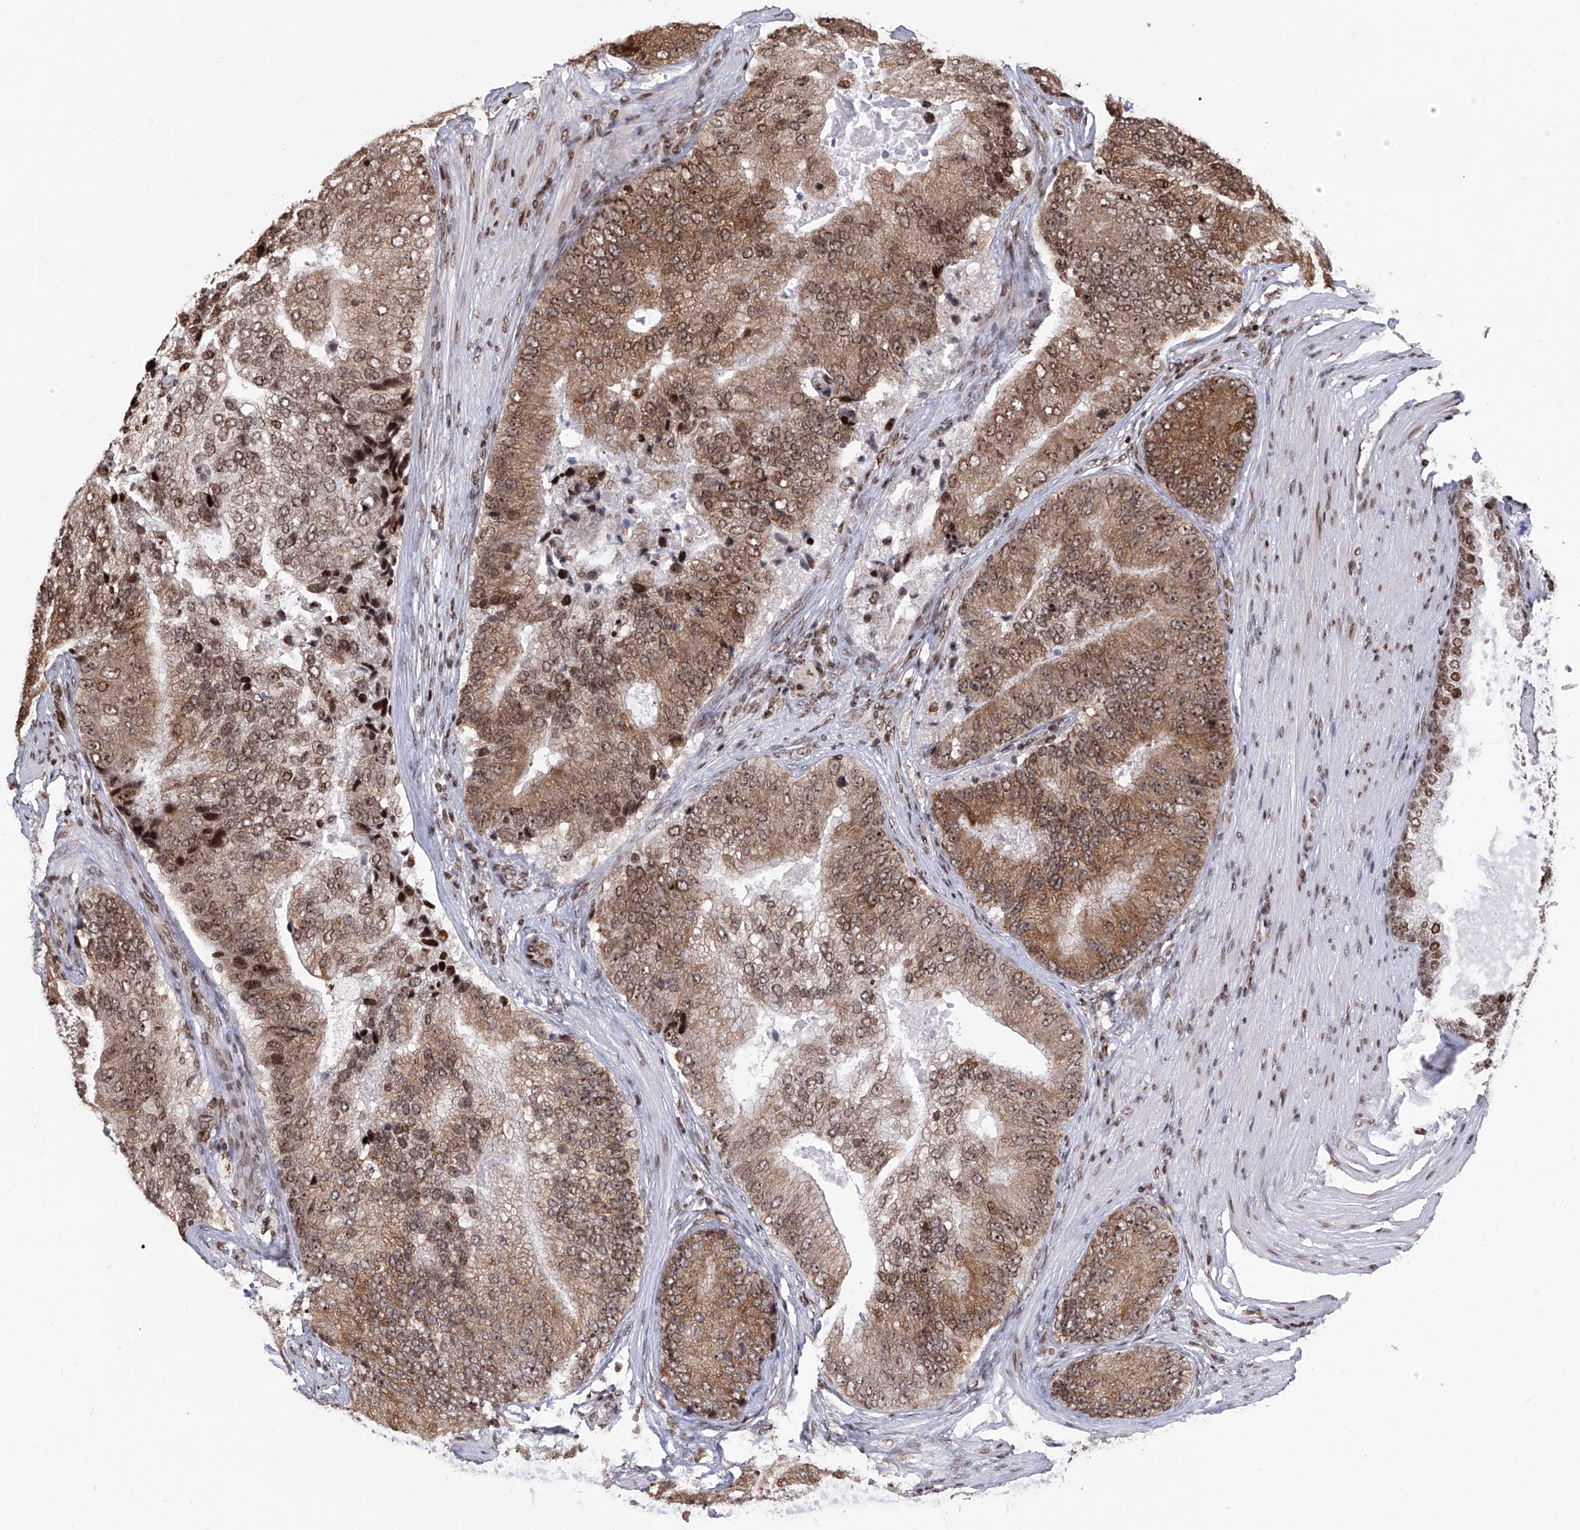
{"staining": {"intensity": "moderate", "quantity": ">75%", "location": "cytoplasmic/membranous,nuclear"}, "tissue": "prostate cancer", "cell_type": "Tumor cells", "image_type": "cancer", "snomed": [{"axis": "morphology", "description": "Adenocarcinoma, High grade"}, {"axis": "topography", "description": "Prostate"}], "caption": "Adenocarcinoma (high-grade) (prostate) stained for a protein (brown) shows moderate cytoplasmic/membranous and nuclear positive staining in about >75% of tumor cells.", "gene": "PAK1IP1", "patient": {"sex": "male", "age": 70}}